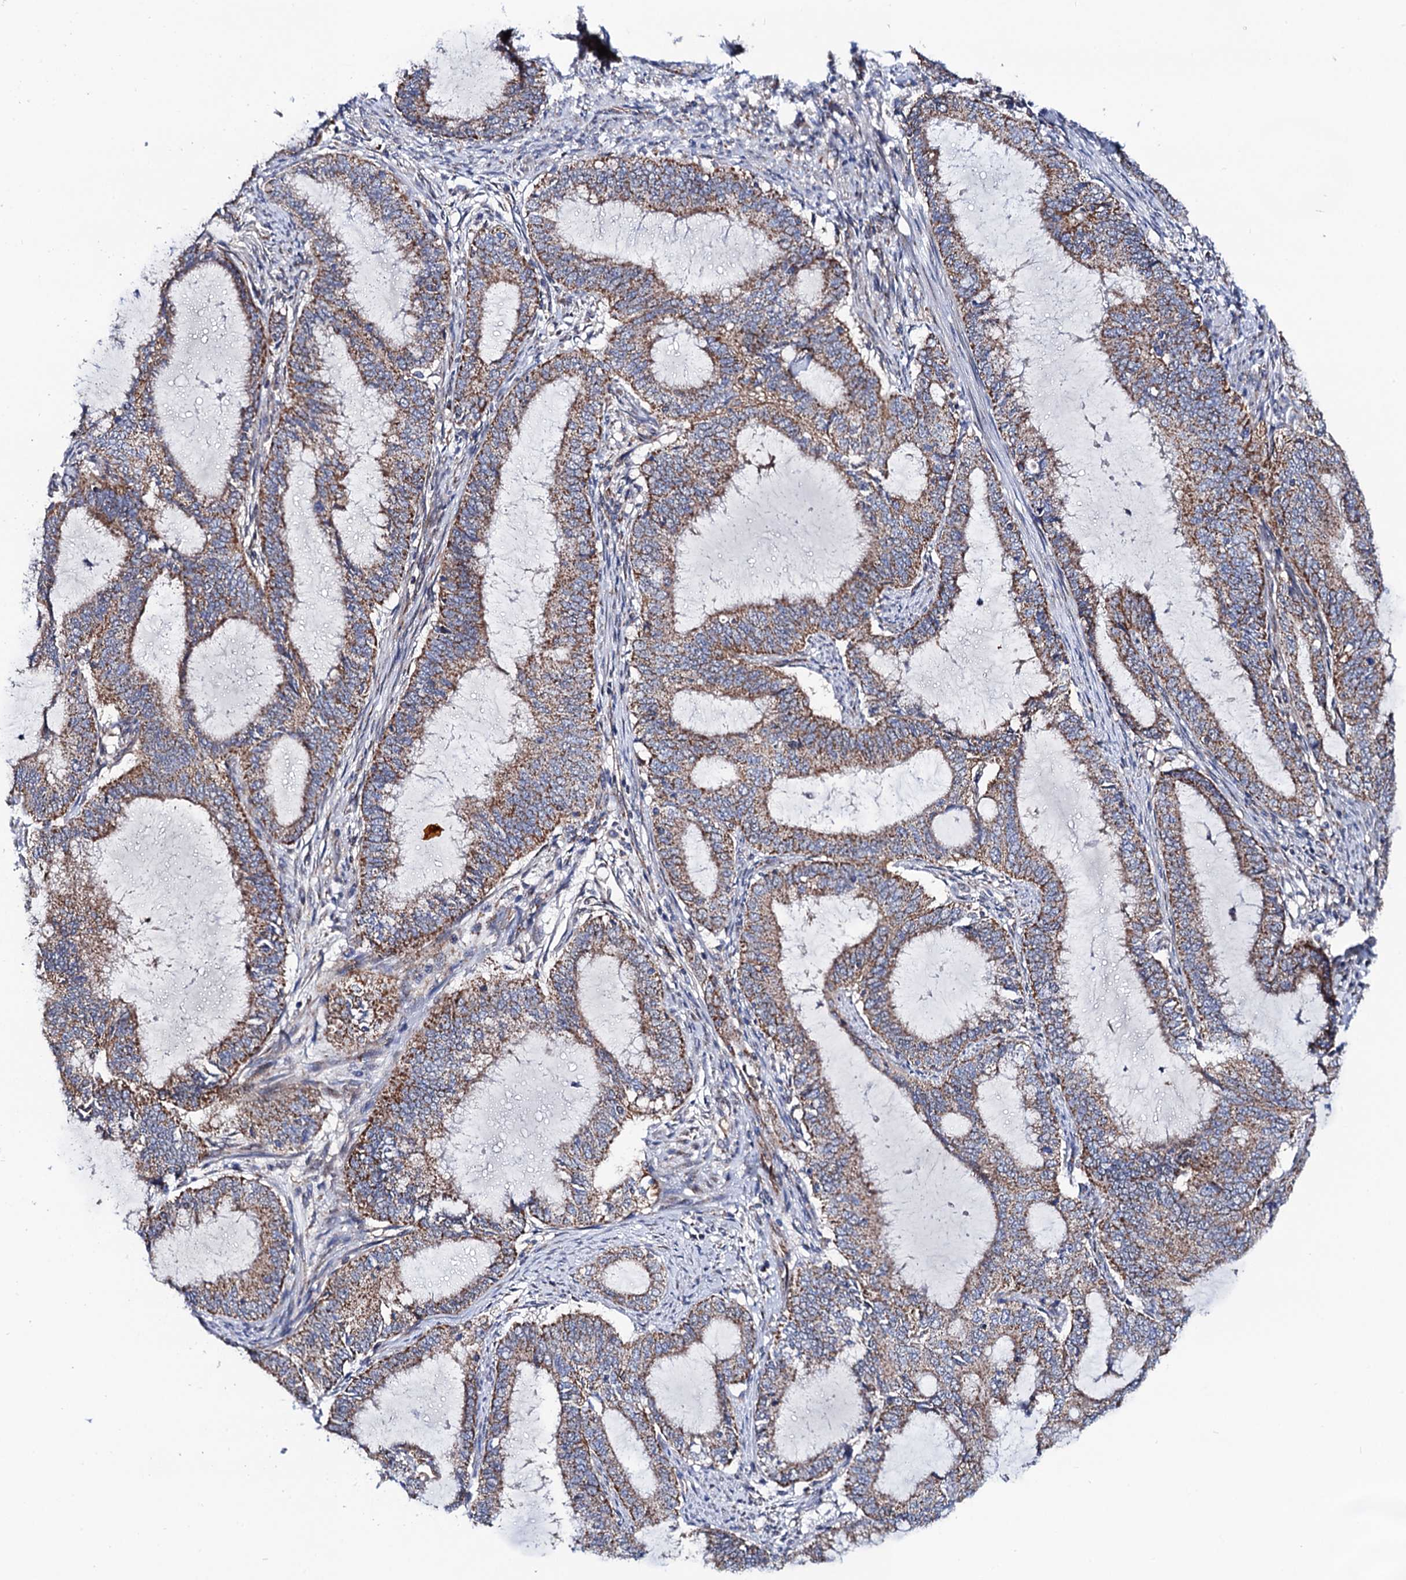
{"staining": {"intensity": "moderate", "quantity": ">75%", "location": "cytoplasmic/membranous"}, "tissue": "endometrial cancer", "cell_type": "Tumor cells", "image_type": "cancer", "snomed": [{"axis": "morphology", "description": "Adenocarcinoma, NOS"}, {"axis": "topography", "description": "Endometrium"}], "caption": "Immunohistochemical staining of adenocarcinoma (endometrial) reveals medium levels of moderate cytoplasmic/membranous protein expression in about >75% of tumor cells.", "gene": "PTCD3", "patient": {"sex": "female", "age": 51}}